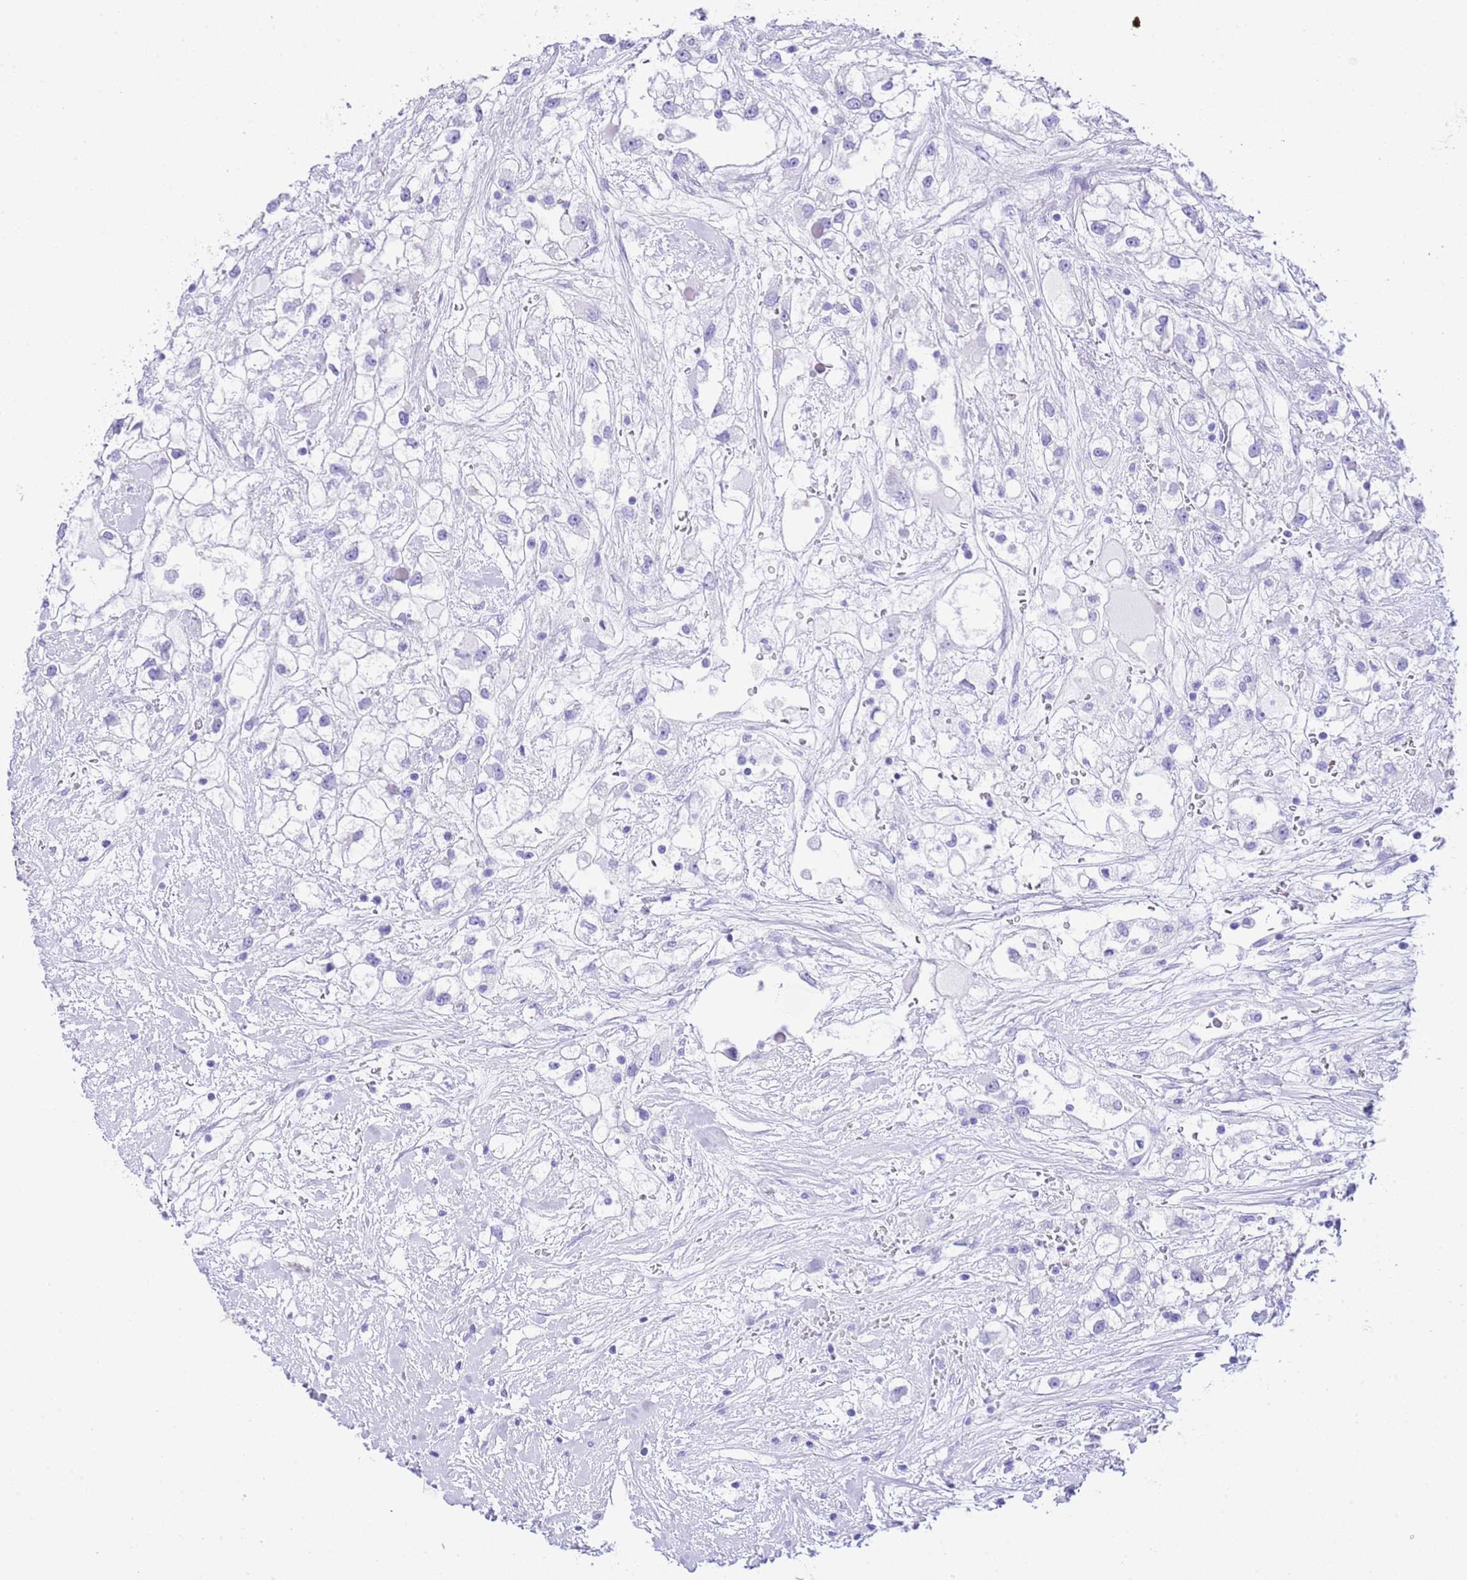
{"staining": {"intensity": "negative", "quantity": "none", "location": "none"}, "tissue": "renal cancer", "cell_type": "Tumor cells", "image_type": "cancer", "snomed": [{"axis": "morphology", "description": "Adenocarcinoma, NOS"}, {"axis": "topography", "description": "Kidney"}], "caption": "This is a histopathology image of immunohistochemistry staining of renal cancer, which shows no staining in tumor cells.", "gene": "KCNC1", "patient": {"sex": "male", "age": 59}}